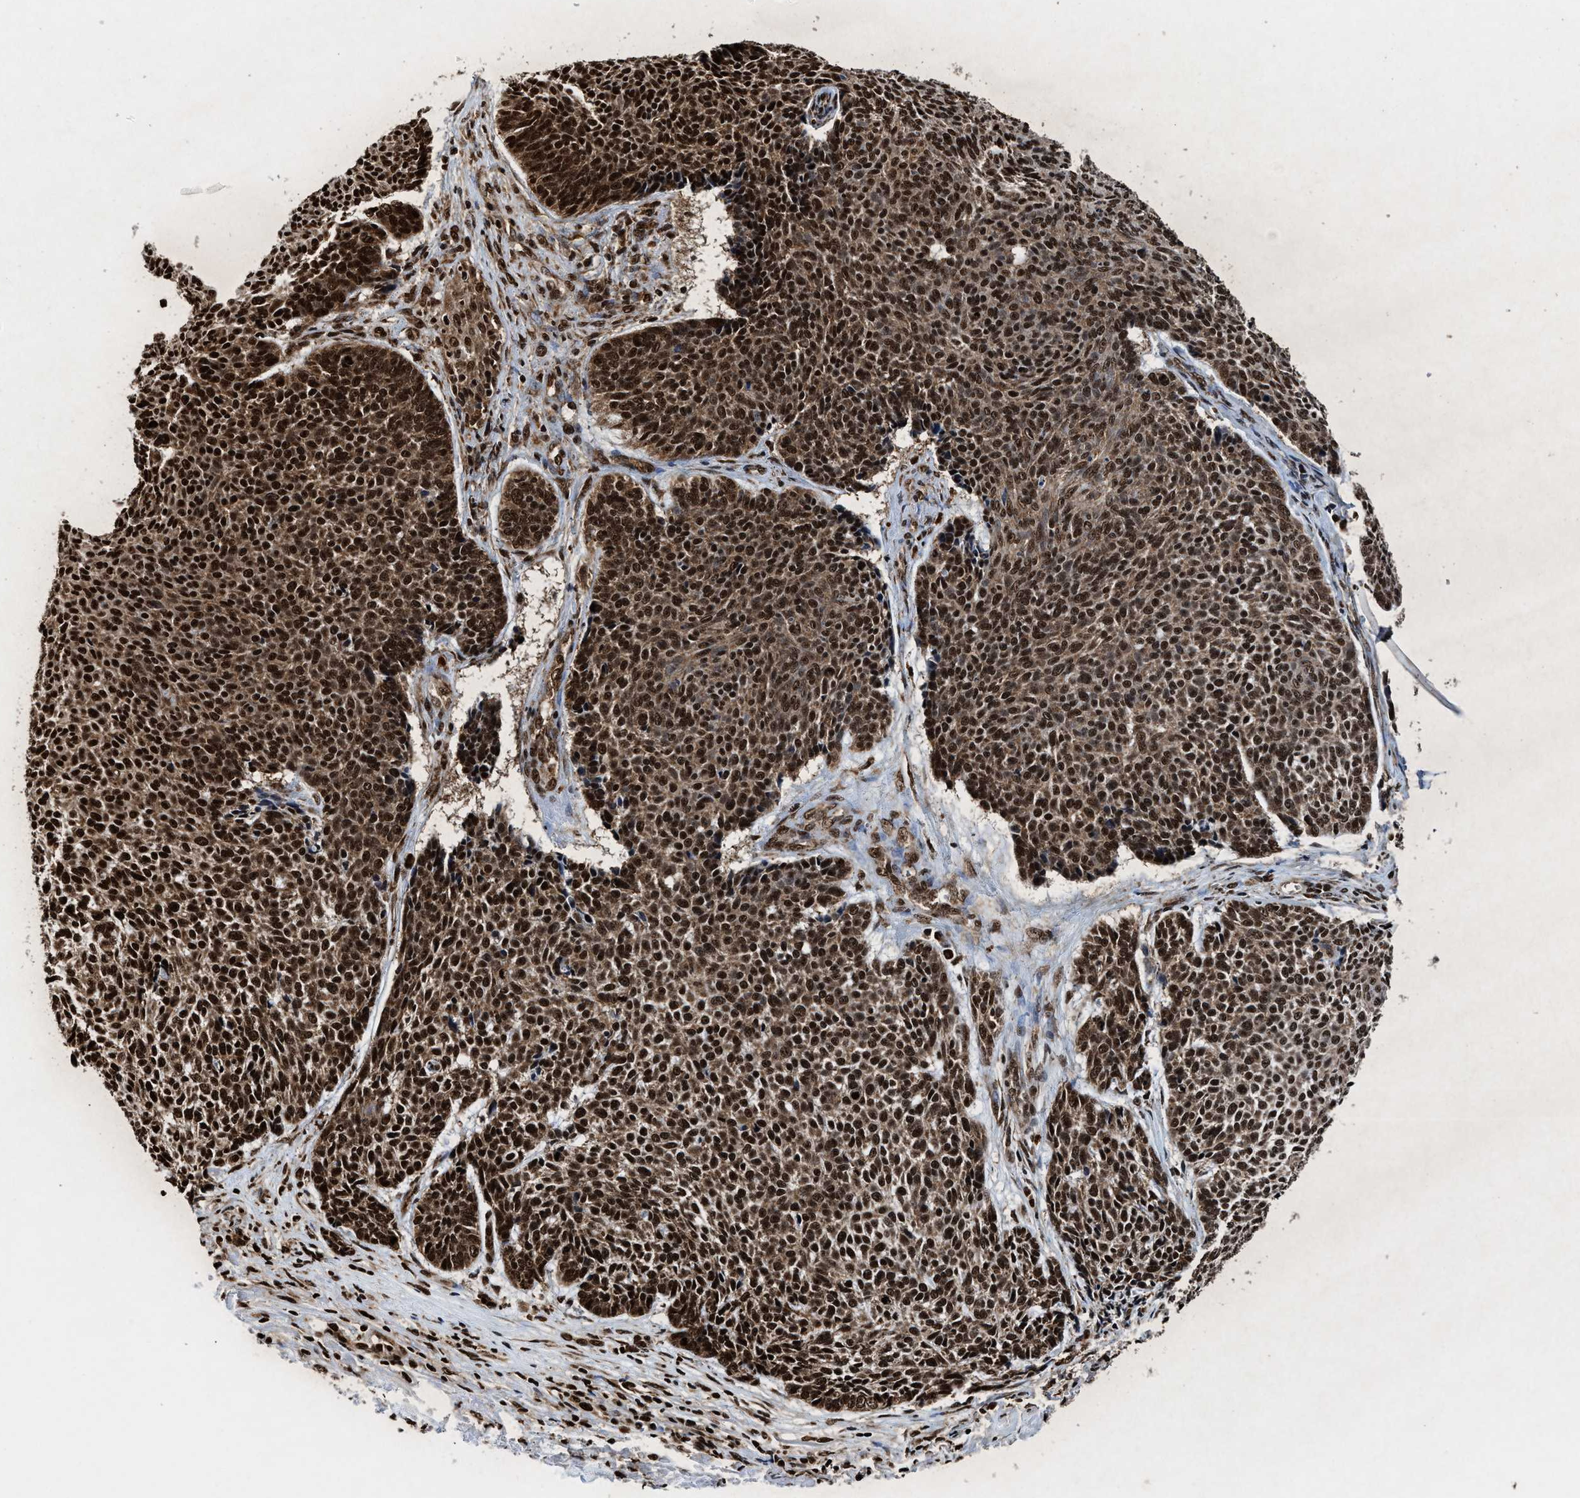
{"staining": {"intensity": "strong", "quantity": ">75%", "location": "cytoplasmic/membranous,nuclear"}, "tissue": "skin cancer", "cell_type": "Tumor cells", "image_type": "cancer", "snomed": [{"axis": "morphology", "description": "Basal cell carcinoma"}, {"axis": "topography", "description": "Skin"}], "caption": "Immunohistochemistry (IHC) (DAB (3,3'-diaminobenzidine)) staining of skin cancer (basal cell carcinoma) reveals strong cytoplasmic/membranous and nuclear protein staining in approximately >75% of tumor cells.", "gene": "ALYREF", "patient": {"sex": "male", "age": 84}}